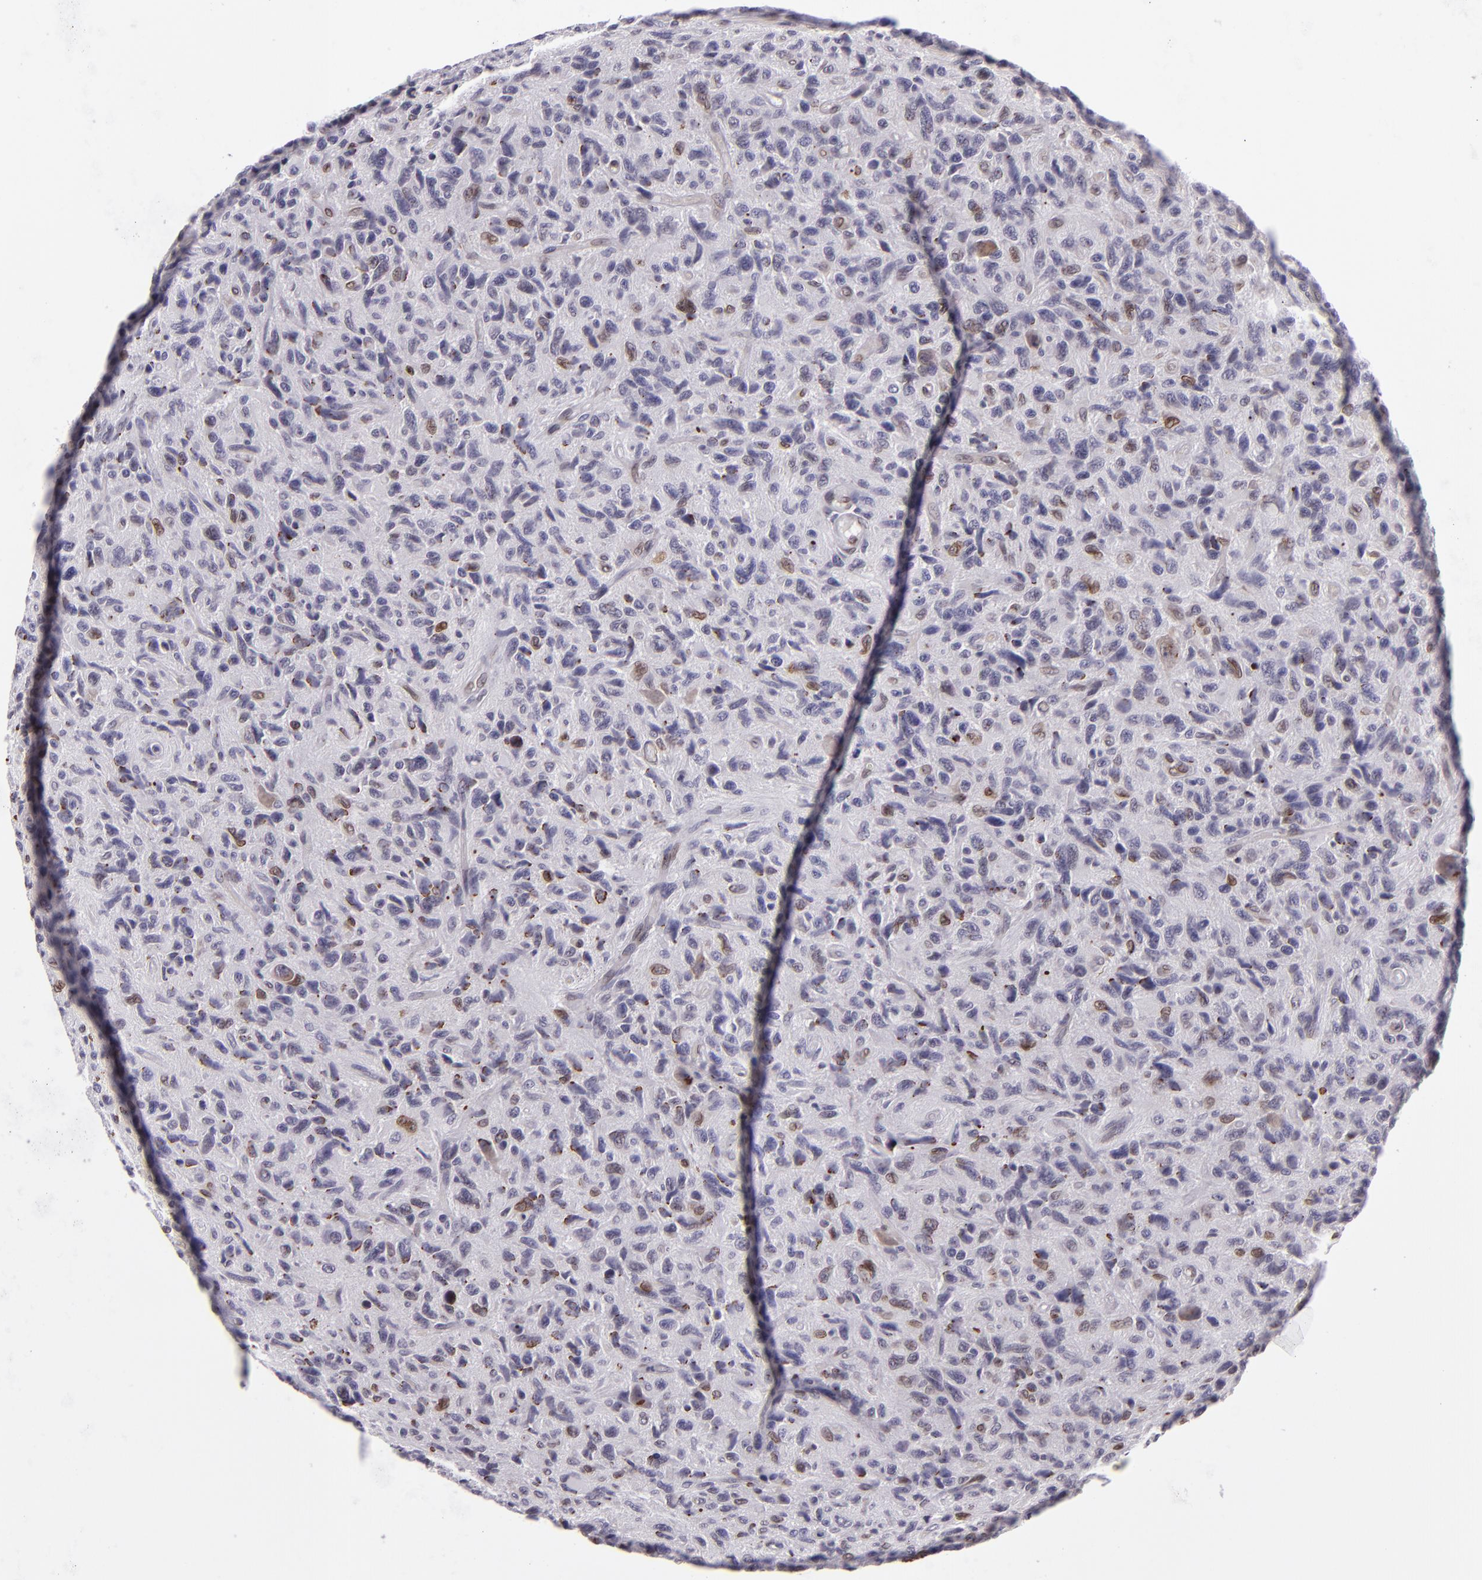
{"staining": {"intensity": "moderate", "quantity": "25%-75%", "location": "nuclear"}, "tissue": "glioma", "cell_type": "Tumor cells", "image_type": "cancer", "snomed": [{"axis": "morphology", "description": "Glioma, malignant, High grade"}, {"axis": "topography", "description": "Brain"}], "caption": "There is medium levels of moderate nuclear positivity in tumor cells of glioma, as demonstrated by immunohistochemical staining (brown color).", "gene": "EMD", "patient": {"sex": "female", "age": 60}}